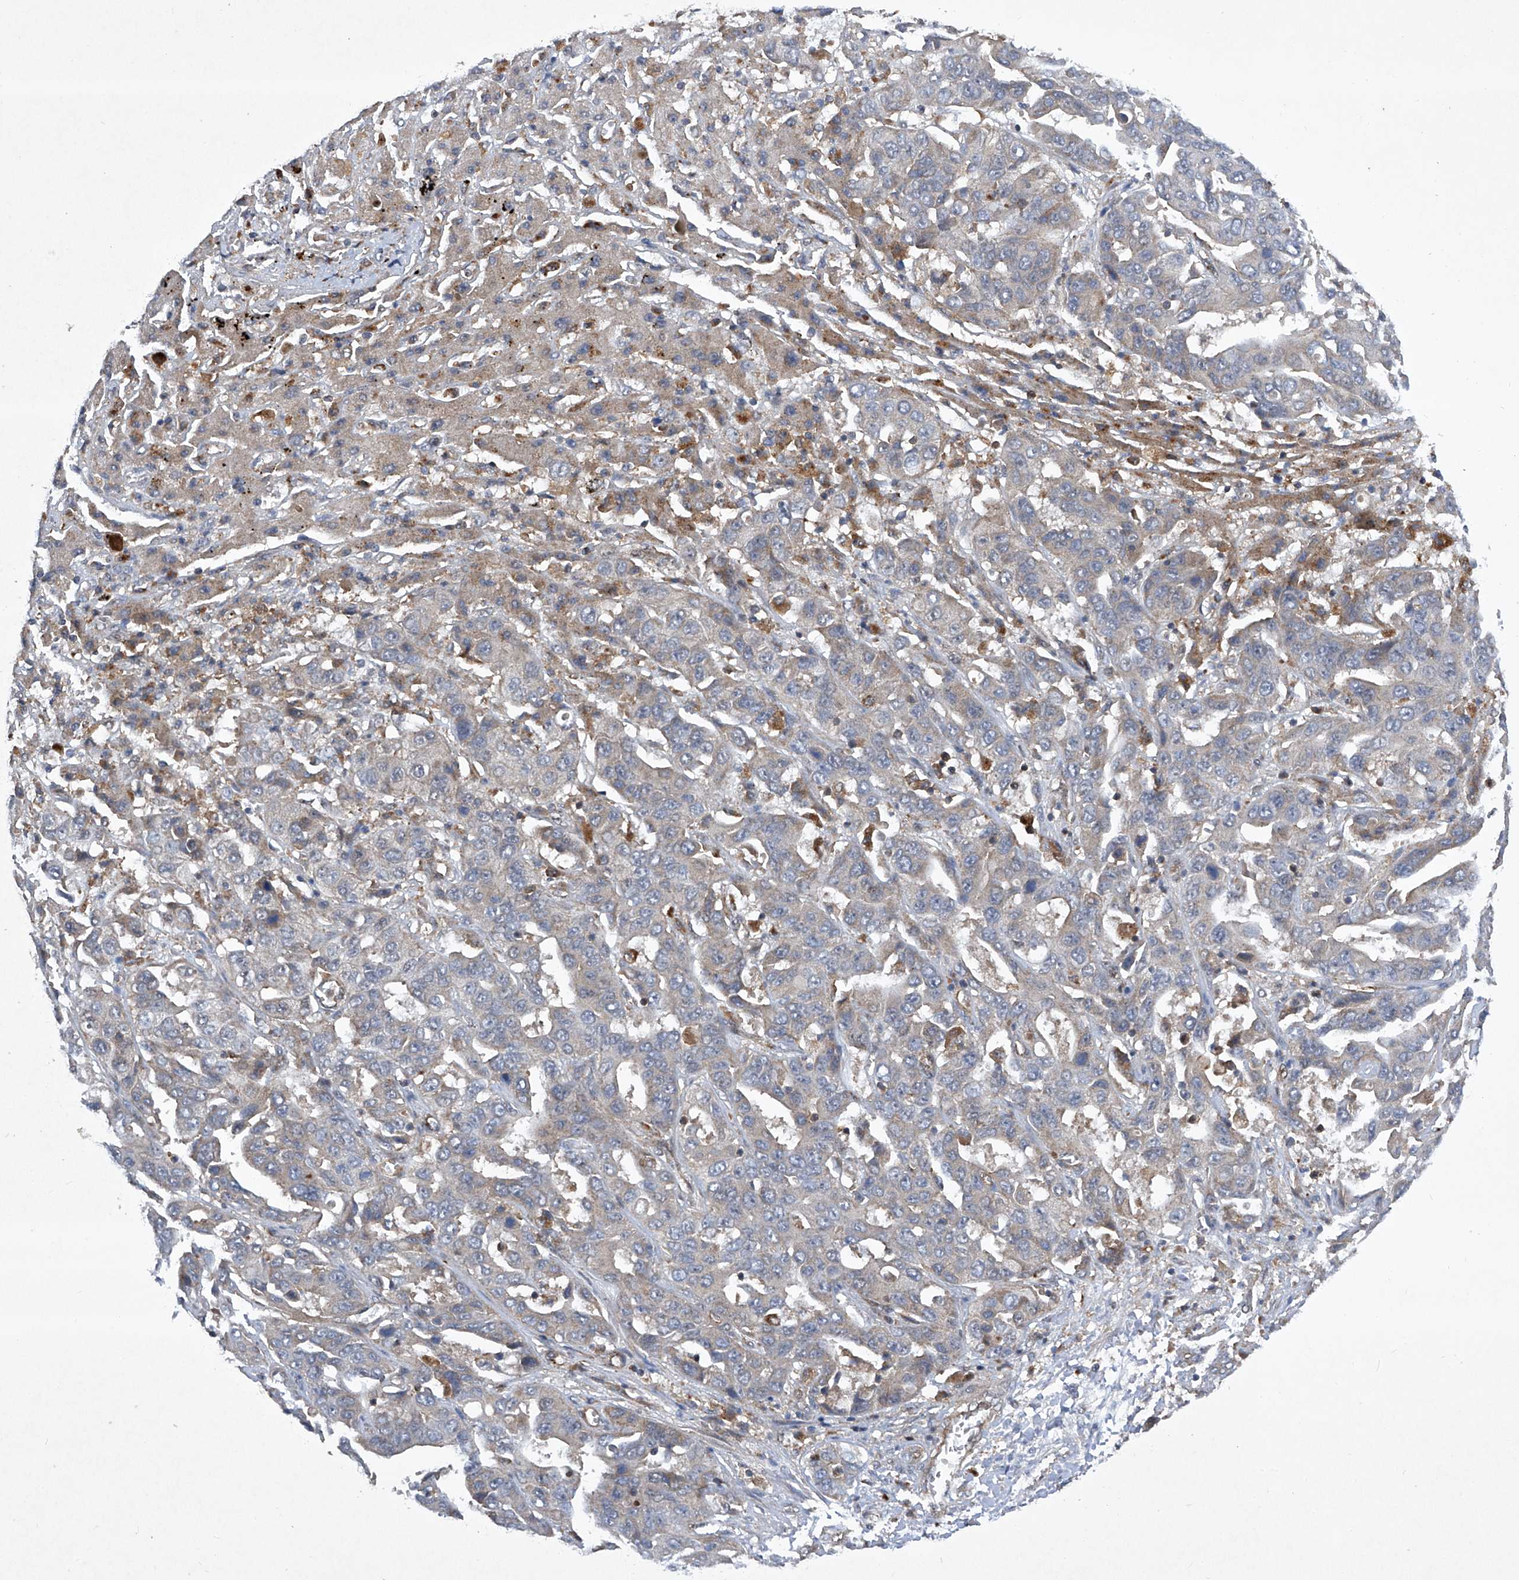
{"staining": {"intensity": "negative", "quantity": "none", "location": "none"}, "tissue": "liver cancer", "cell_type": "Tumor cells", "image_type": "cancer", "snomed": [{"axis": "morphology", "description": "Cholangiocarcinoma"}, {"axis": "topography", "description": "Liver"}], "caption": "The photomicrograph exhibits no staining of tumor cells in liver cholangiocarcinoma.", "gene": "CISH", "patient": {"sex": "female", "age": 52}}